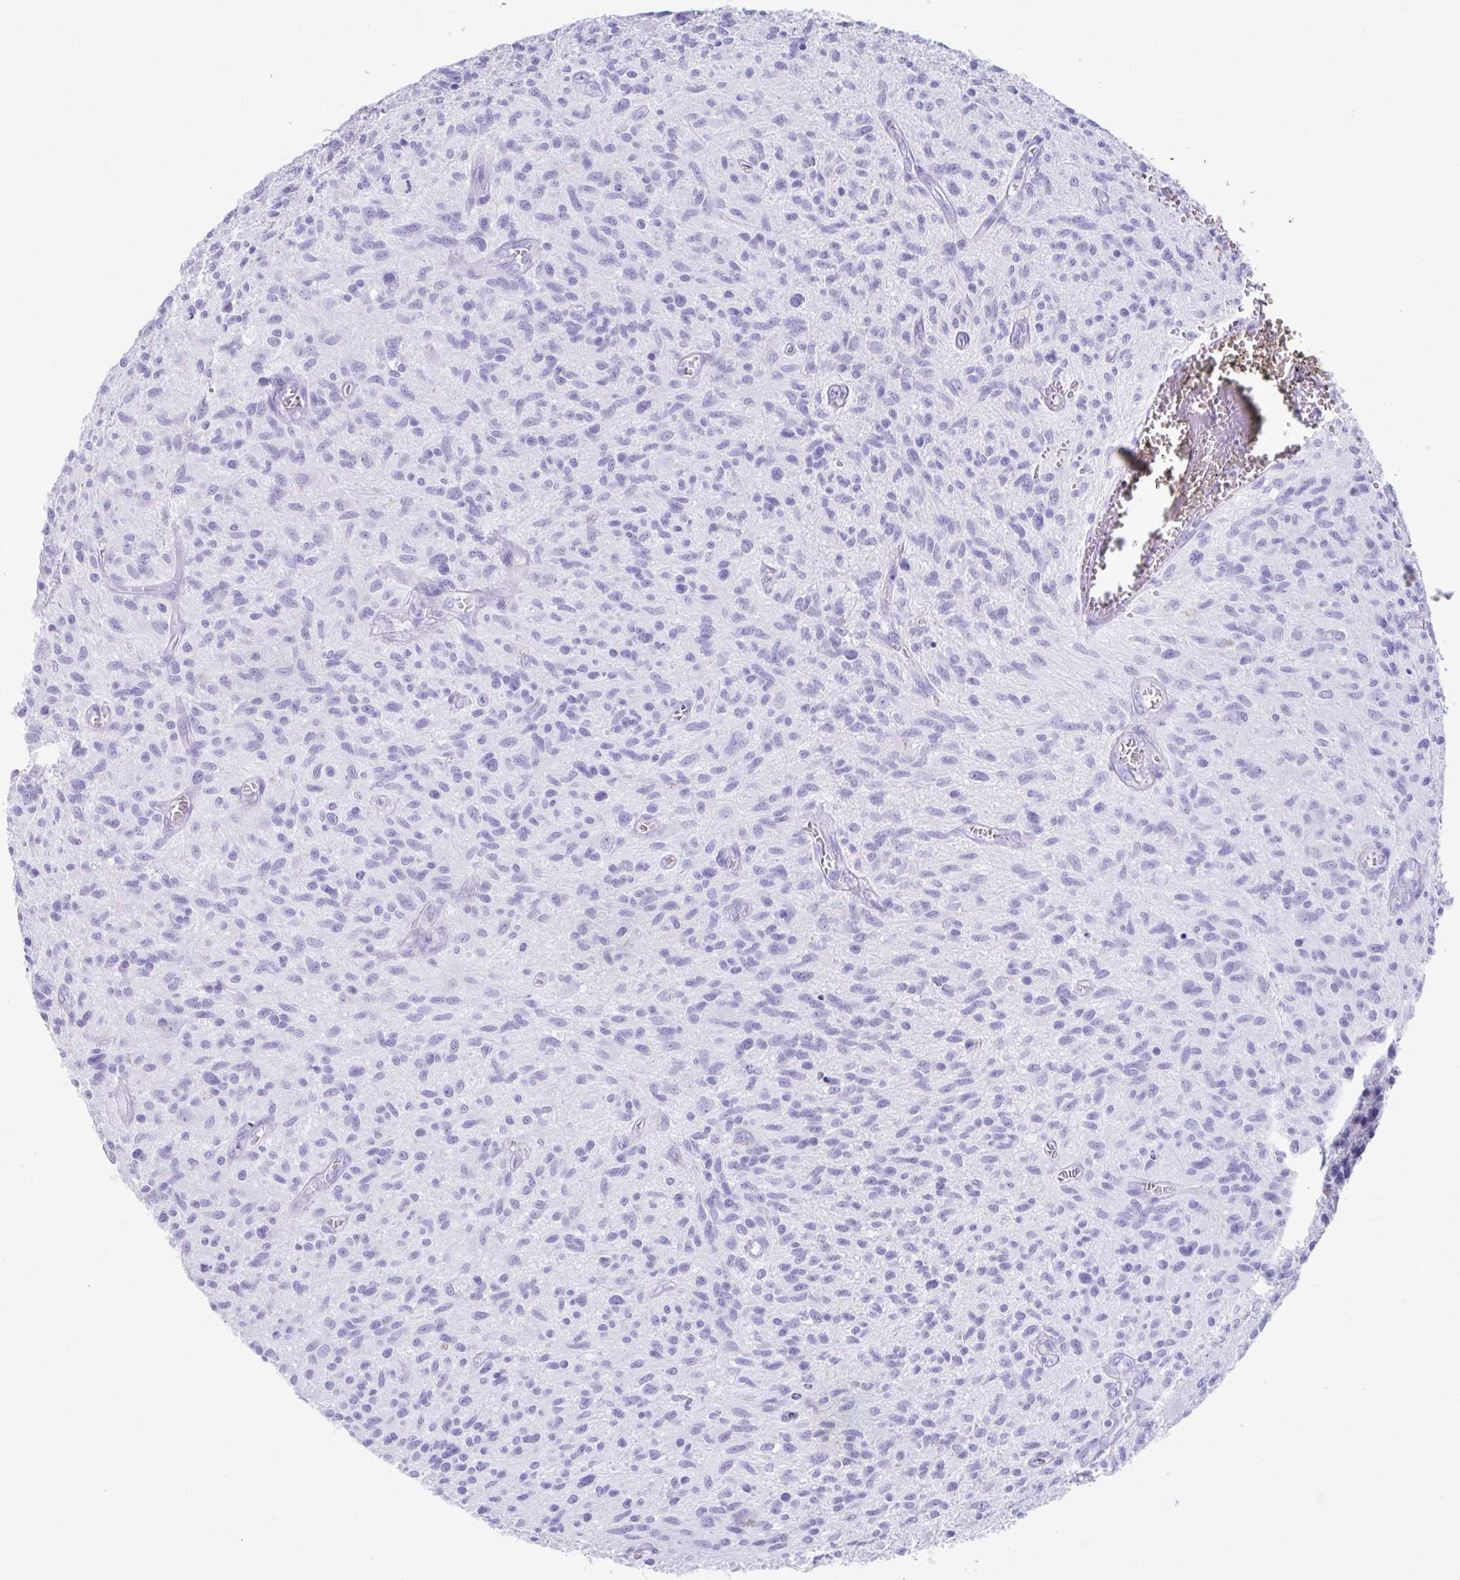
{"staining": {"intensity": "negative", "quantity": "none", "location": "none"}, "tissue": "glioma", "cell_type": "Tumor cells", "image_type": "cancer", "snomed": [{"axis": "morphology", "description": "Glioma, malignant, High grade"}, {"axis": "topography", "description": "Brain"}], "caption": "Image shows no protein expression in tumor cells of malignant glioma (high-grade) tissue.", "gene": "SMIM9", "patient": {"sex": "male", "age": 75}}